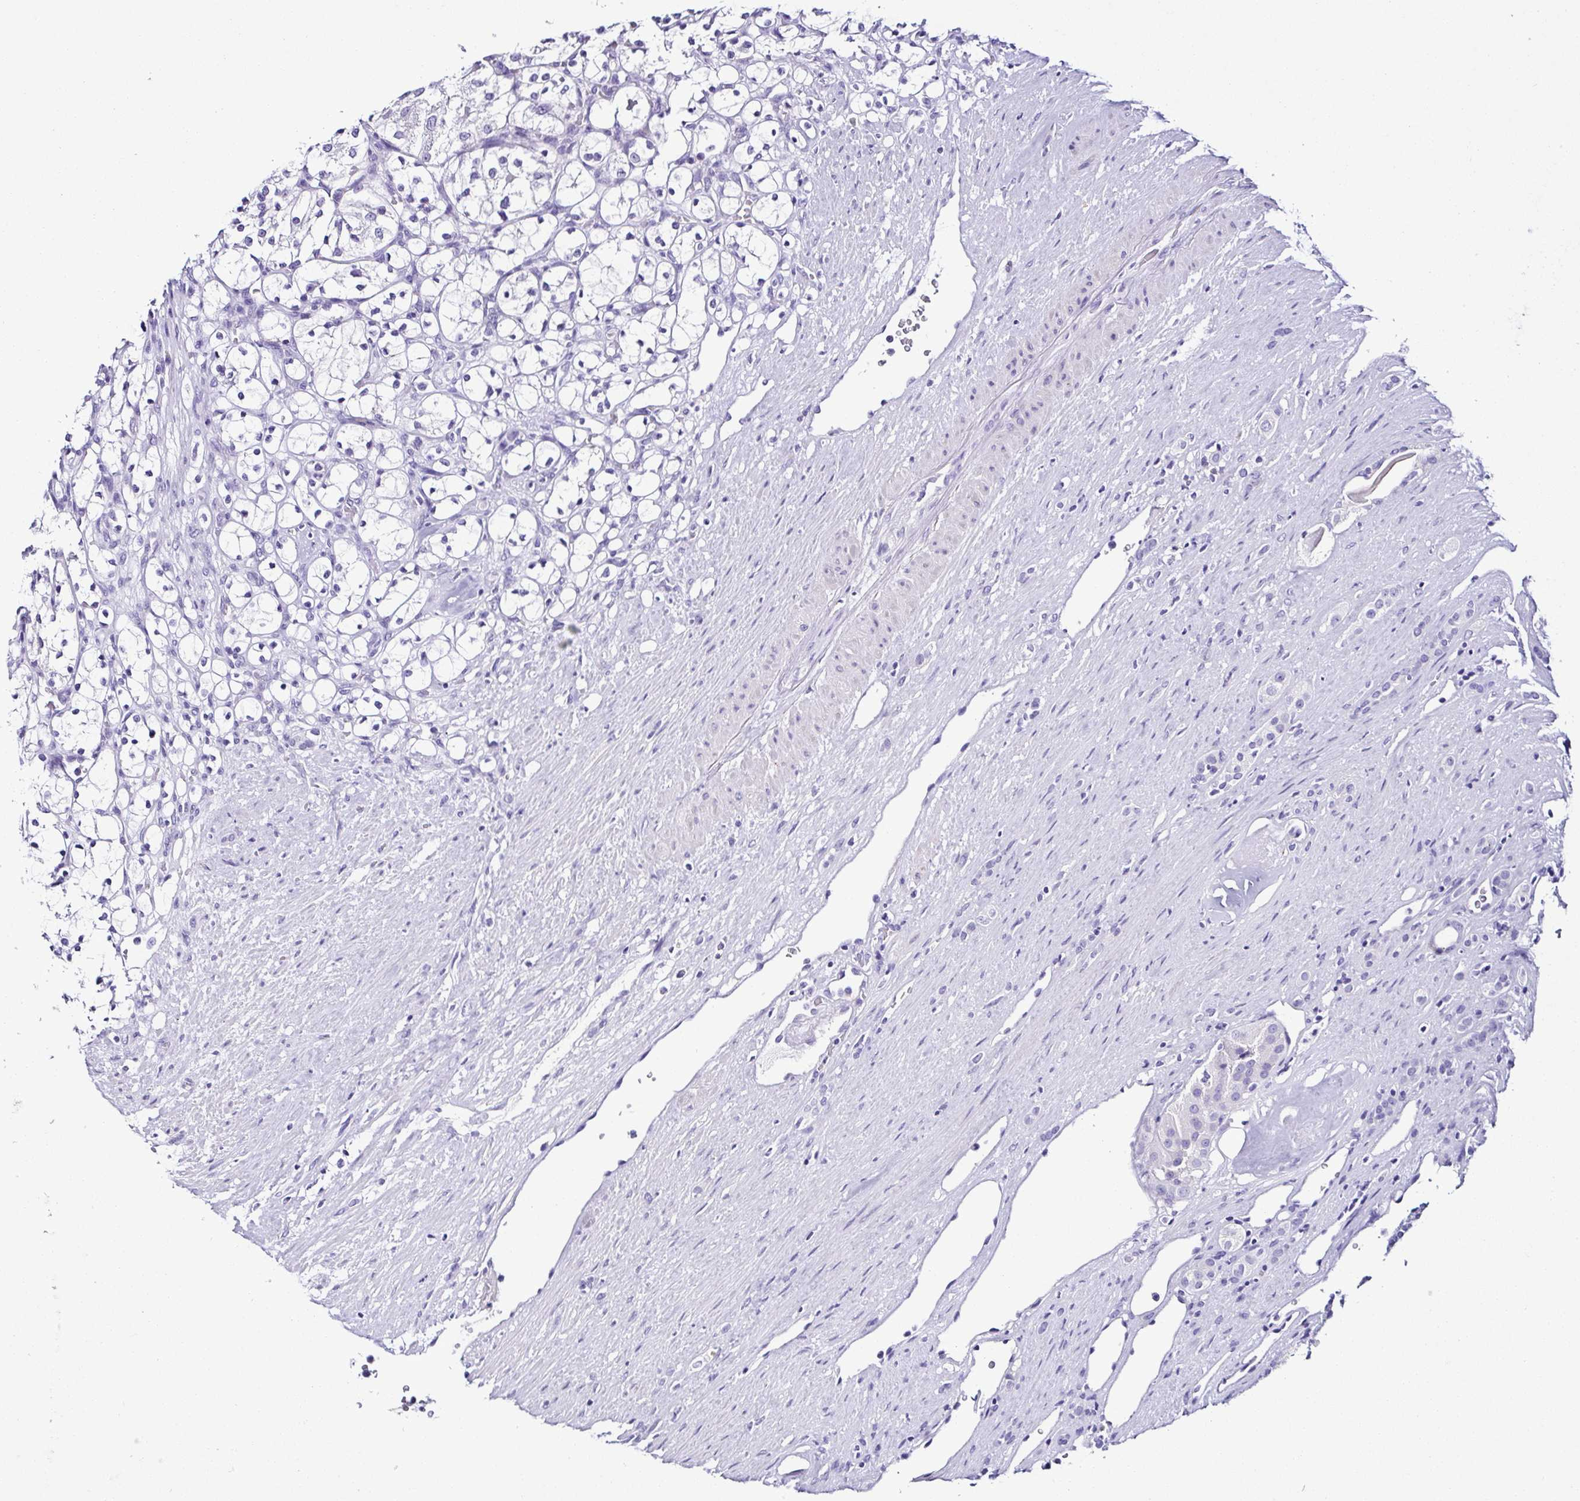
{"staining": {"intensity": "negative", "quantity": "none", "location": "none"}, "tissue": "renal cancer", "cell_type": "Tumor cells", "image_type": "cancer", "snomed": [{"axis": "morphology", "description": "Adenocarcinoma, NOS"}, {"axis": "topography", "description": "Kidney"}], "caption": "Tumor cells show no significant protein staining in renal adenocarcinoma.", "gene": "SRL", "patient": {"sex": "female", "age": 69}}